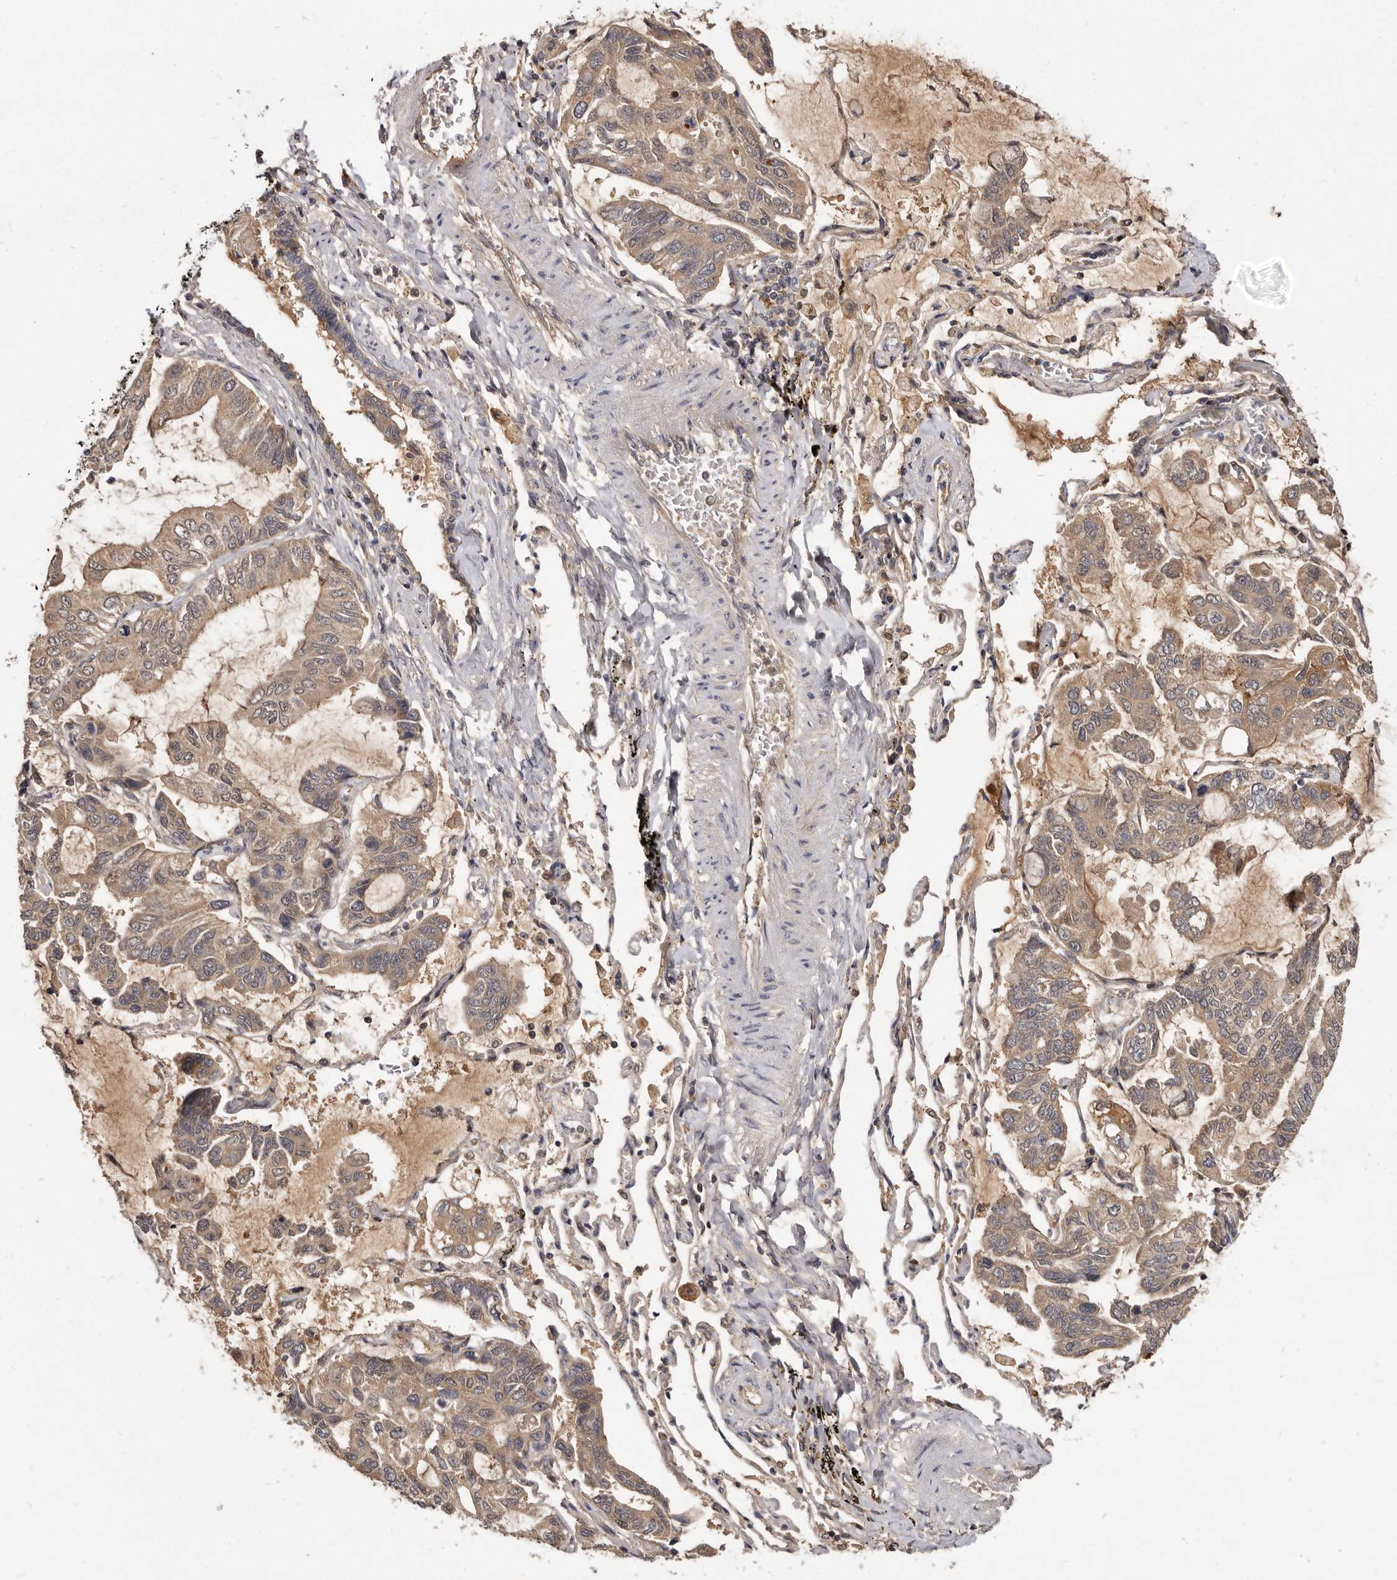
{"staining": {"intensity": "moderate", "quantity": ">75%", "location": "cytoplasmic/membranous"}, "tissue": "lung cancer", "cell_type": "Tumor cells", "image_type": "cancer", "snomed": [{"axis": "morphology", "description": "Adenocarcinoma, NOS"}, {"axis": "topography", "description": "Lung"}], "caption": "Human lung cancer (adenocarcinoma) stained with a protein marker demonstrates moderate staining in tumor cells.", "gene": "INAVA", "patient": {"sex": "male", "age": 64}}